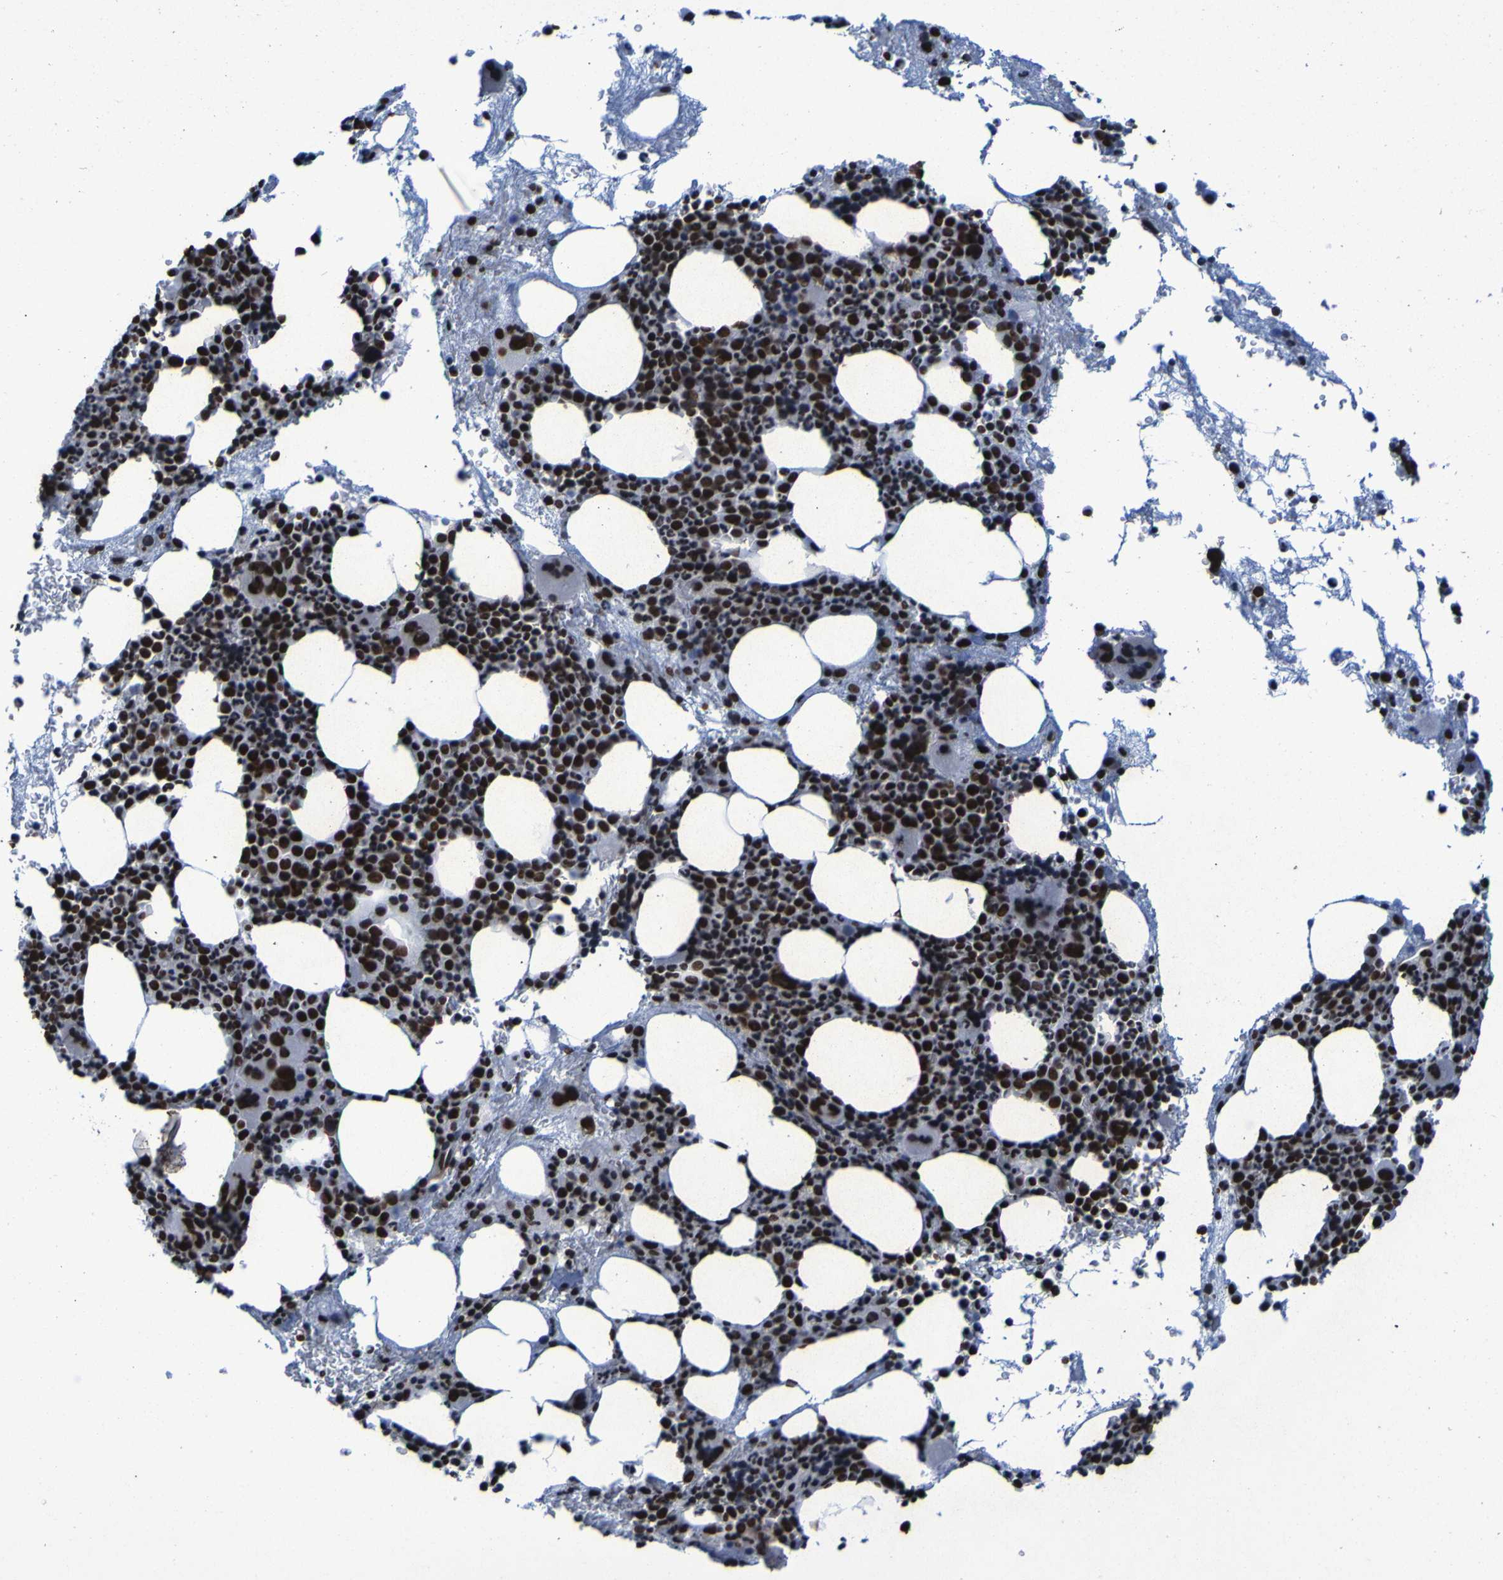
{"staining": {"intensity": "strong", "quantity": ">75%", "location": "nuclear"}, "tissue": "bone marrow", "cell_type": "Hematopoietic cells", "image_type": "normal", "snomed": [{"axis": "morphology", "description": "Normal tissue, NOS"}, {"axis": "morphology", "description": "Inflammation, NOS"}, {"axis": "topography", "description": "Bone marrow"}], "caption": "Hematopoietic cells show high levels of strong nuclear staining in approximately >75% of cells in benign human bone marrow.", "gene": "HNRNPR", "patient": {"sex": "male", "age": 73}}